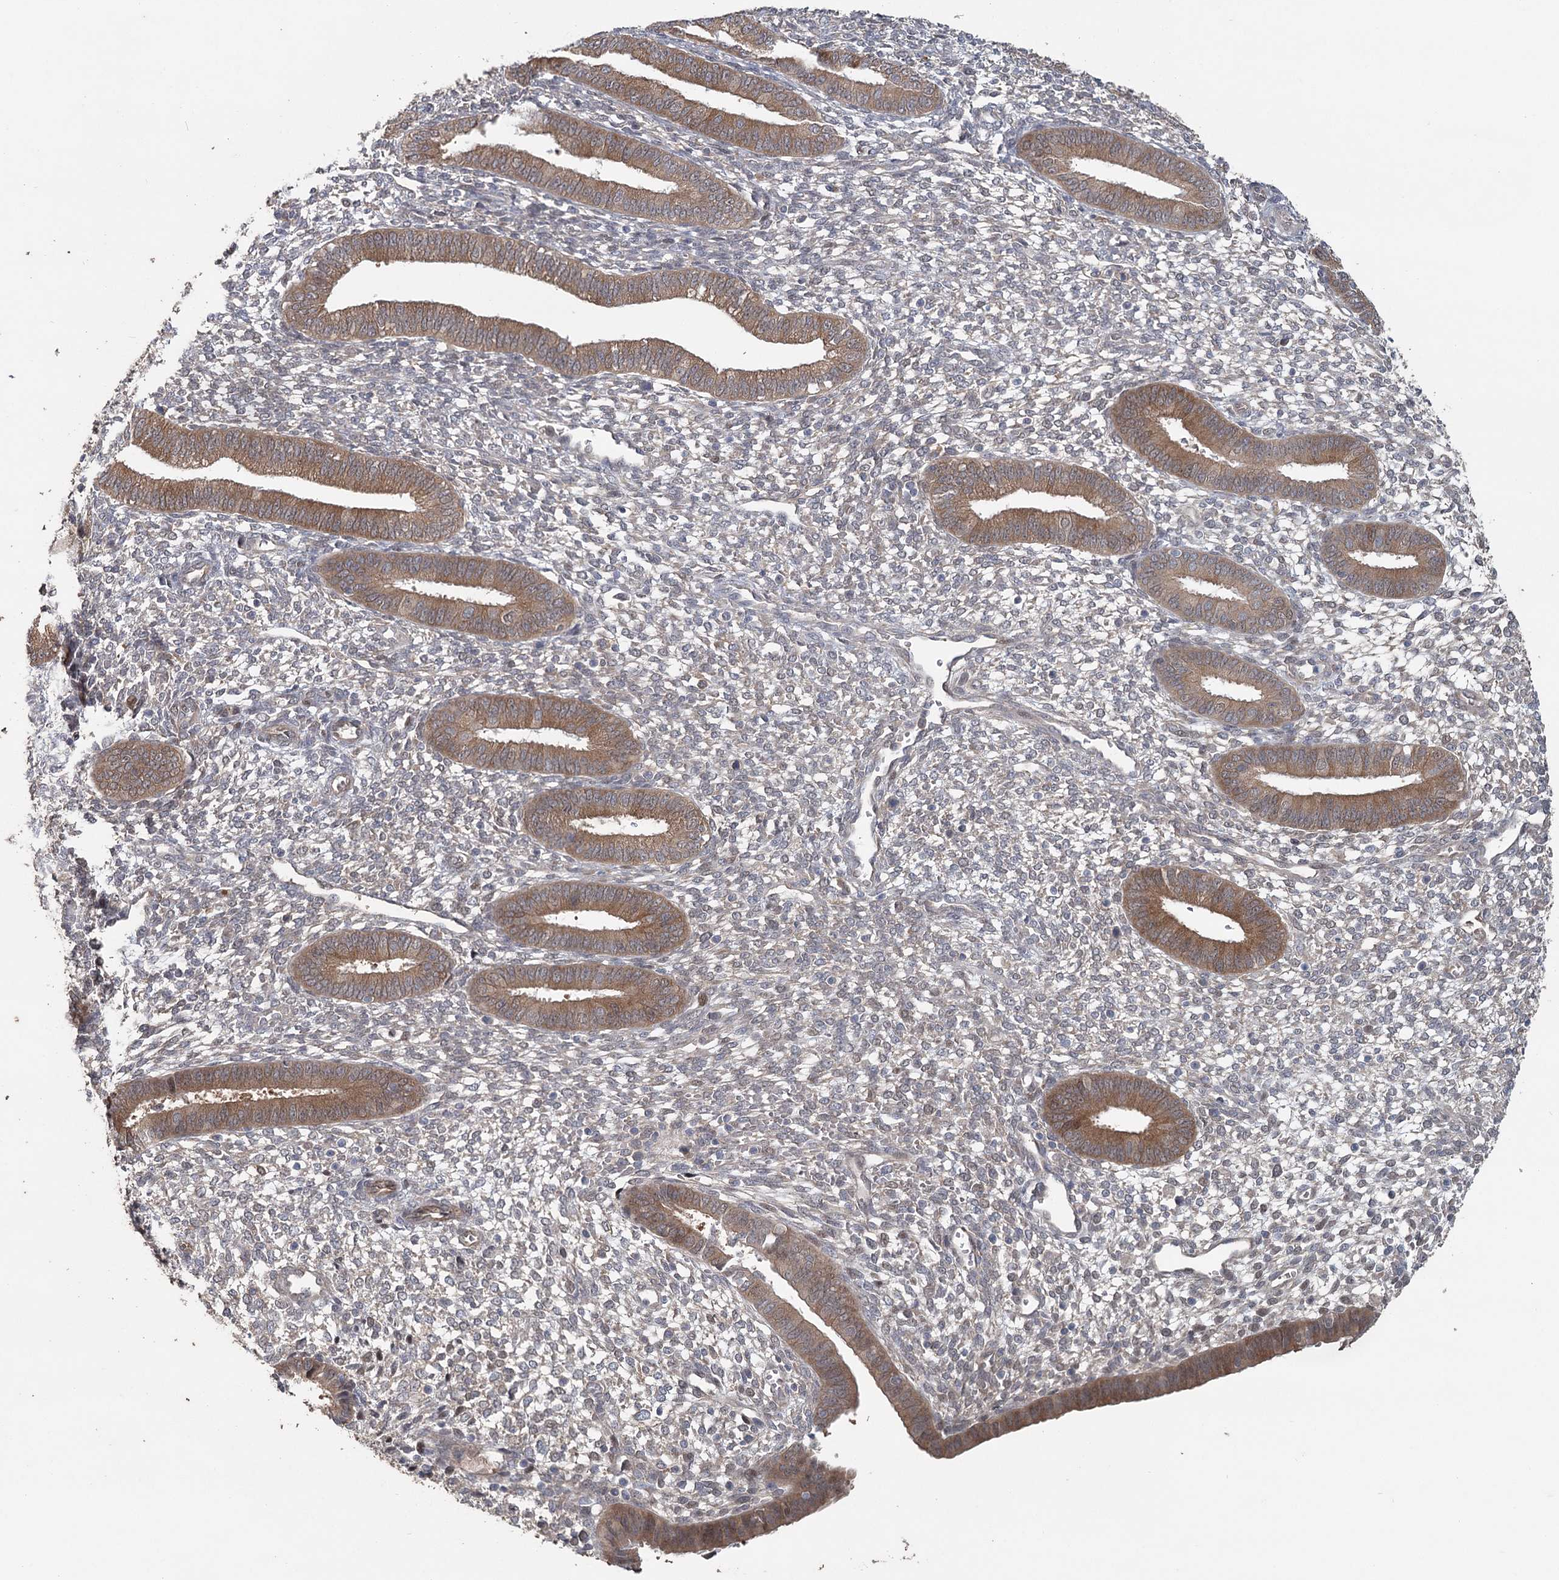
{"staining": {"intensity": "weak", "quantity": "<25%", "location": "cytoplasmic/membranous,nuclear"}, "tissue": "endometrium", "cell_type": "Cells in endometrial stroma", "image_type": "normal", "snomed": [{"axis": "morphology", "description": "Normal tissue, NOS"}, {"axis": "topography", "description": "Endometrium"}], "caption": "This is an immunohistochemistry photomicrograph of benign human endometrium. There is no expression in cells in endometrial stroma.", "gene": "MAP3K13", "patient": {"sex": "female", "age": 46}}